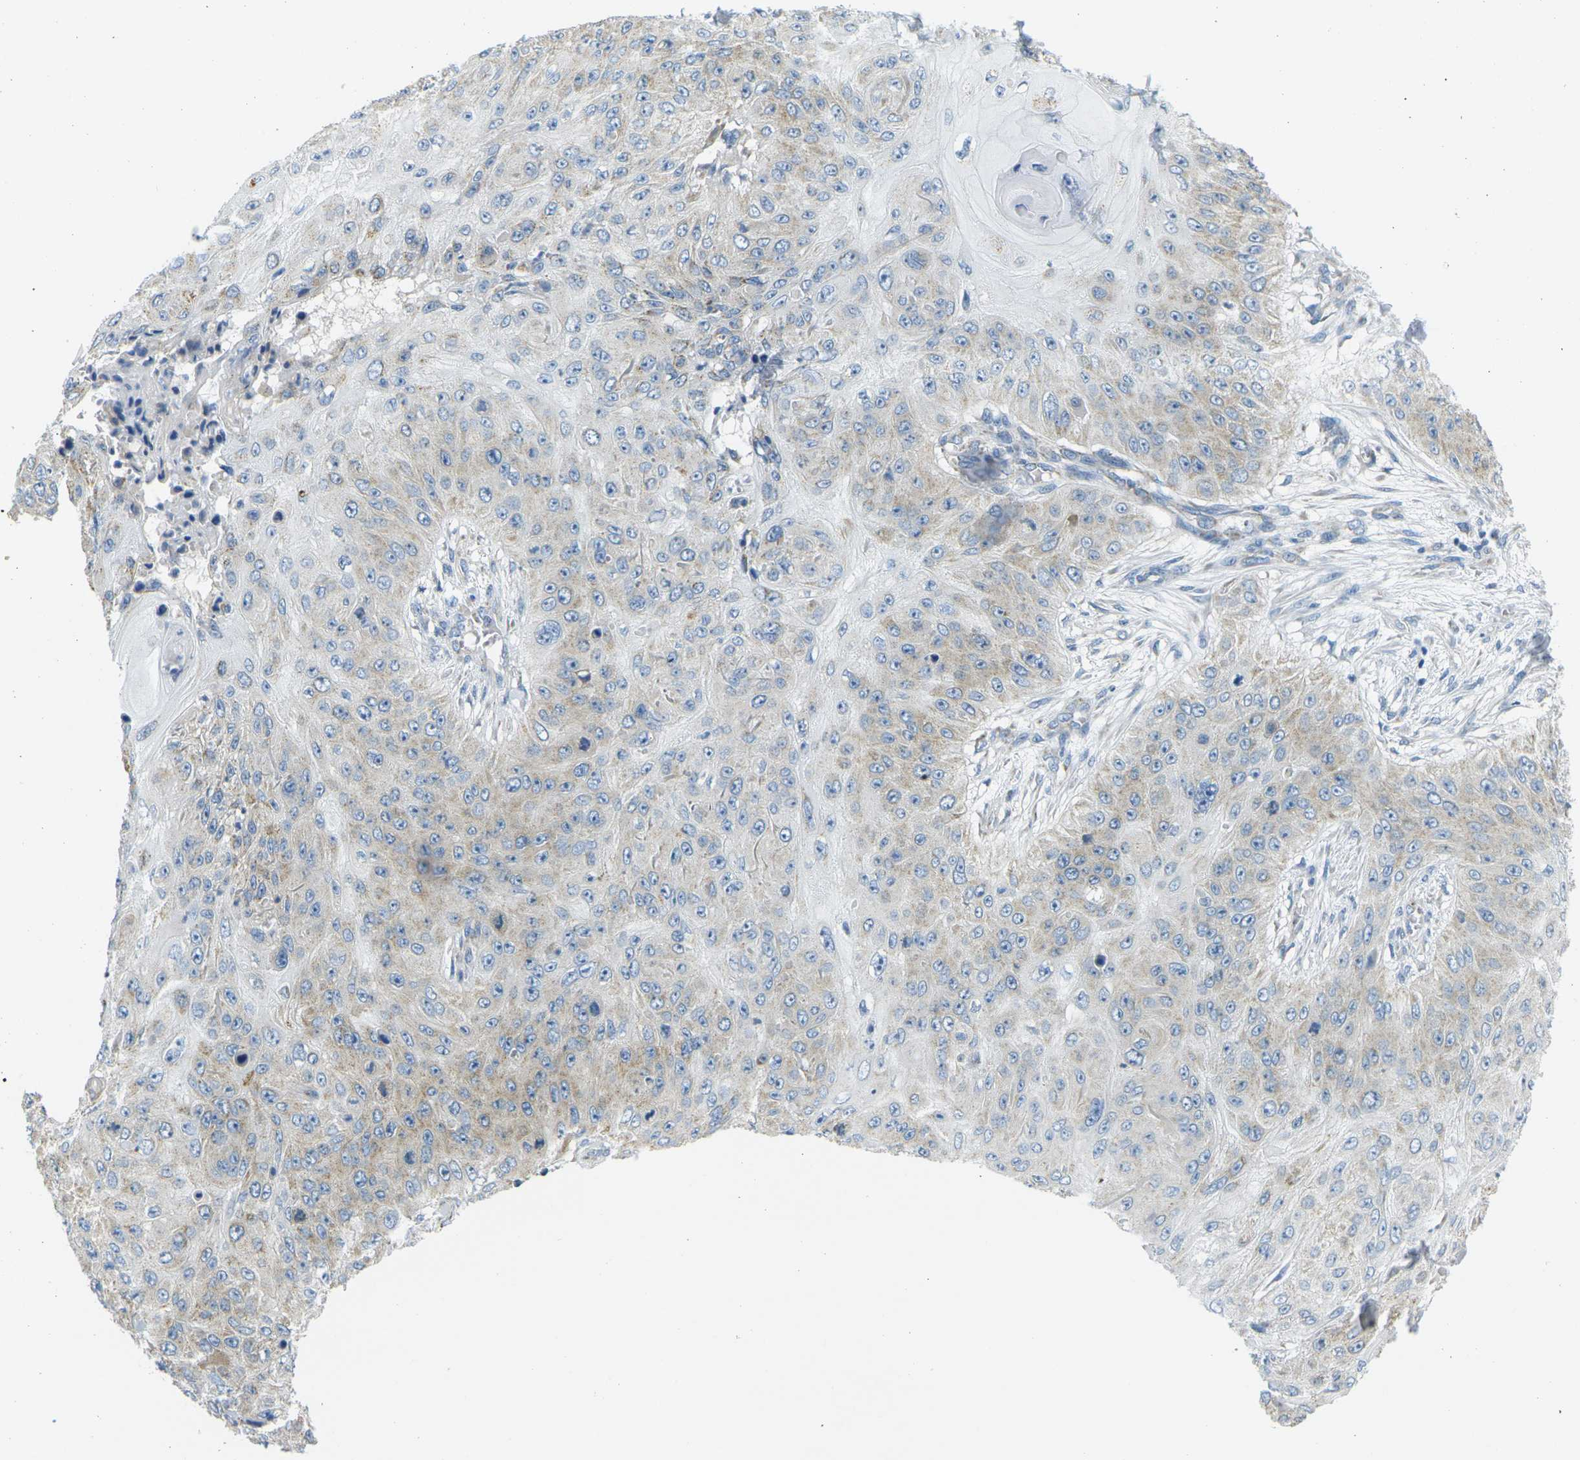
{"staining": {"intensity": "weak", "quantity": "<25%", "location": "cytoplasmic/membranous"}, "tissue": "skin cancer", "cell_type": "Tumor cells", "image_type": "cancer", "snomed": [{"axis": "morphology", "description": "Squamous cell carcinoma, NOS"}, {"axis": "topography", "description": "Skin"}], "caption": "Immunohistochemistry of human skin cancer (squamous cell carcinoma) shows no expression in tumor cells.", "gene": "PARD6B", "patient": {"sex": "female", "age": 80}}